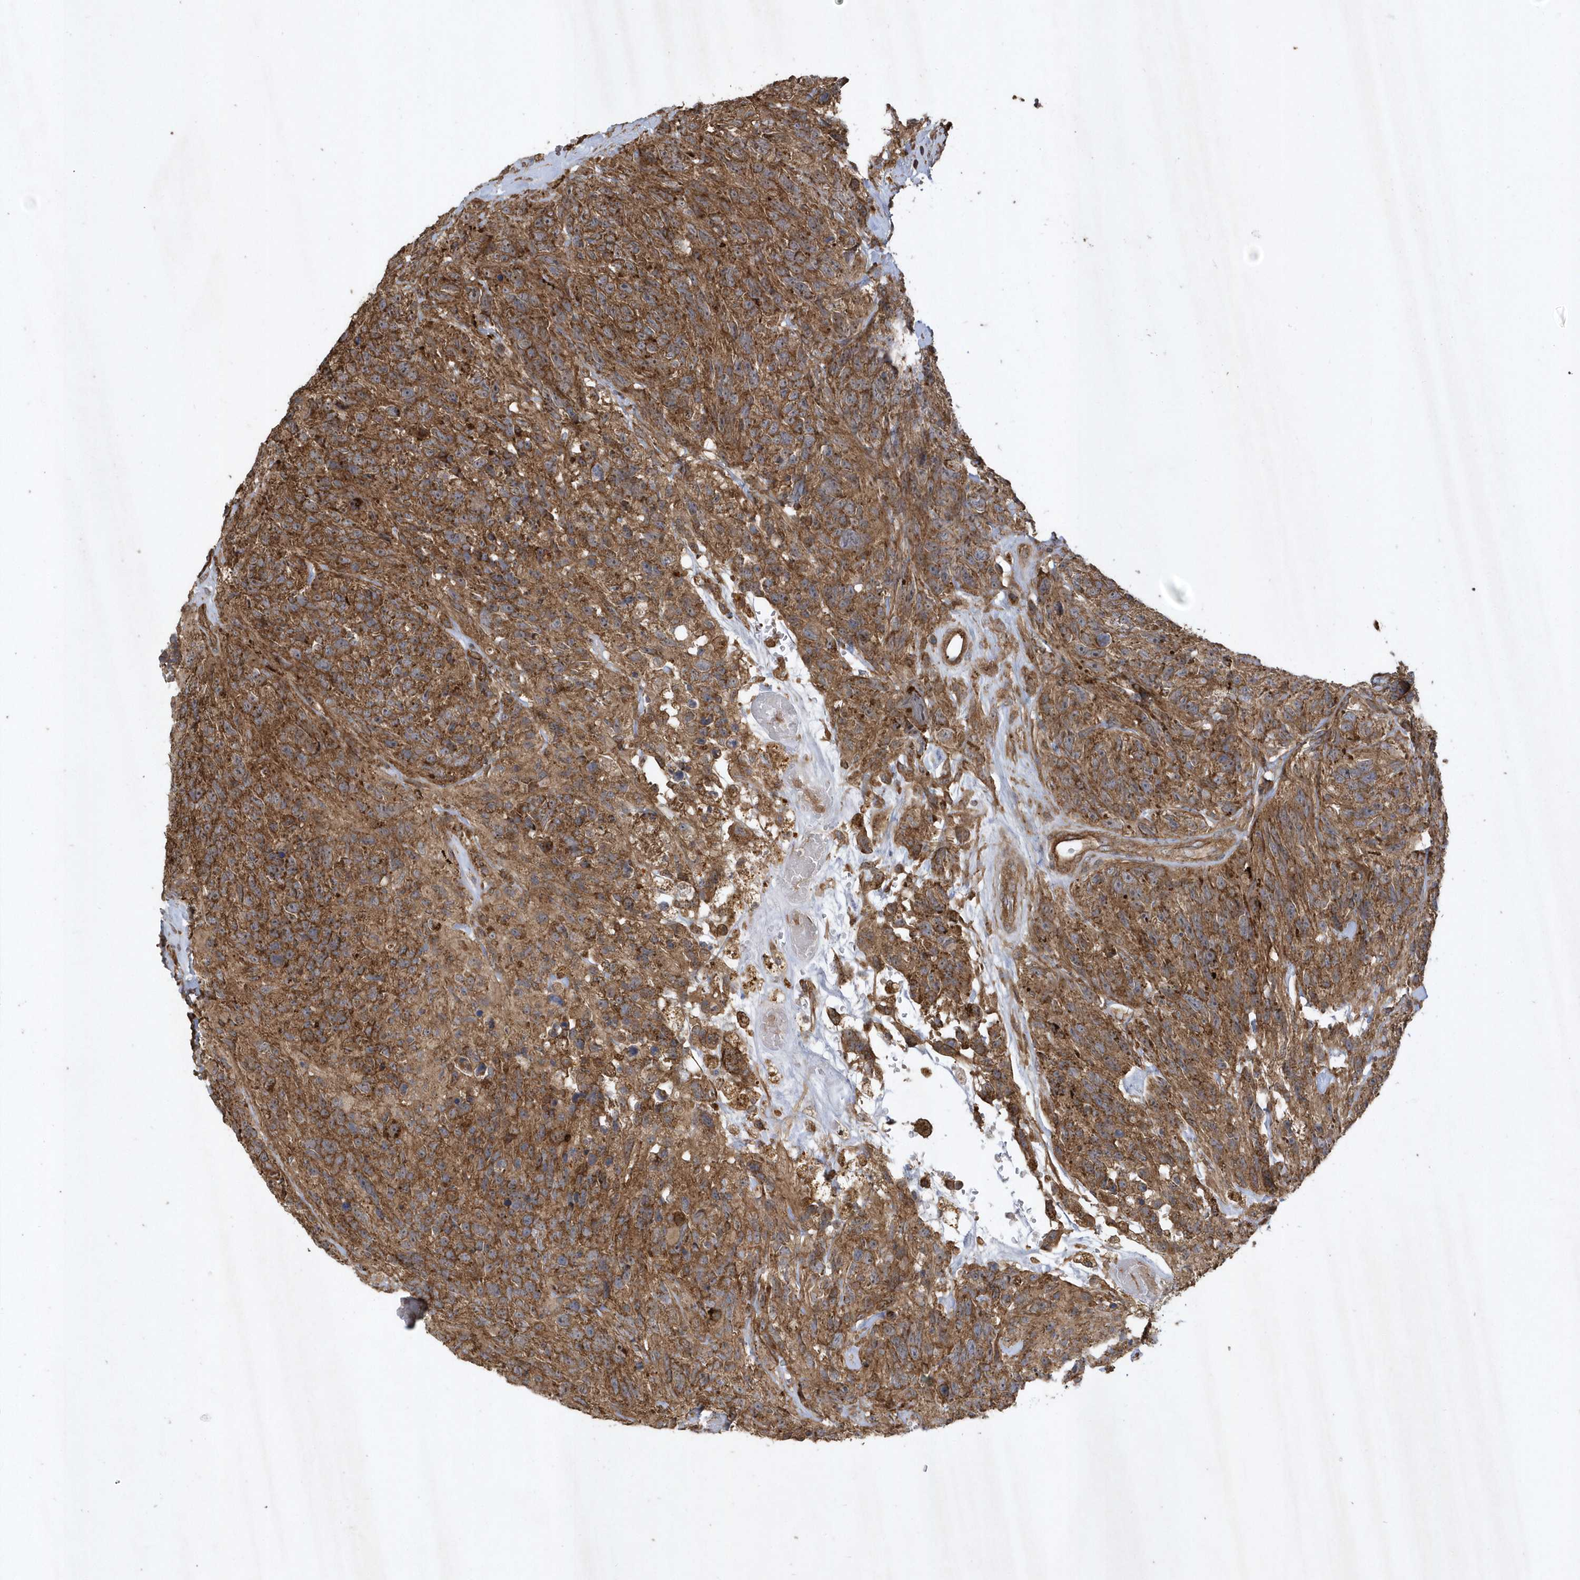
{"staining": {"intensity": "moderate", "quantity": ">75%", "location": "cytoplasmic/membranous"}, "tissue": "glioma", "cell_type": "Tumor cells", "image_type": "cancer", "snomed": [{"axis": "morphology", "description": "Glioma, malignant, High grade"}, {"axis": "topography", "description": "Brain"}], "caption": "Malignant glioma (high-grade) stained with immunohistochemistry exhibits moderate cytoplasmic/membranous expression in approximately >75% of tumor cells.", "gene": "SENP8", "patient": {"sex": "male", "age": 69}}